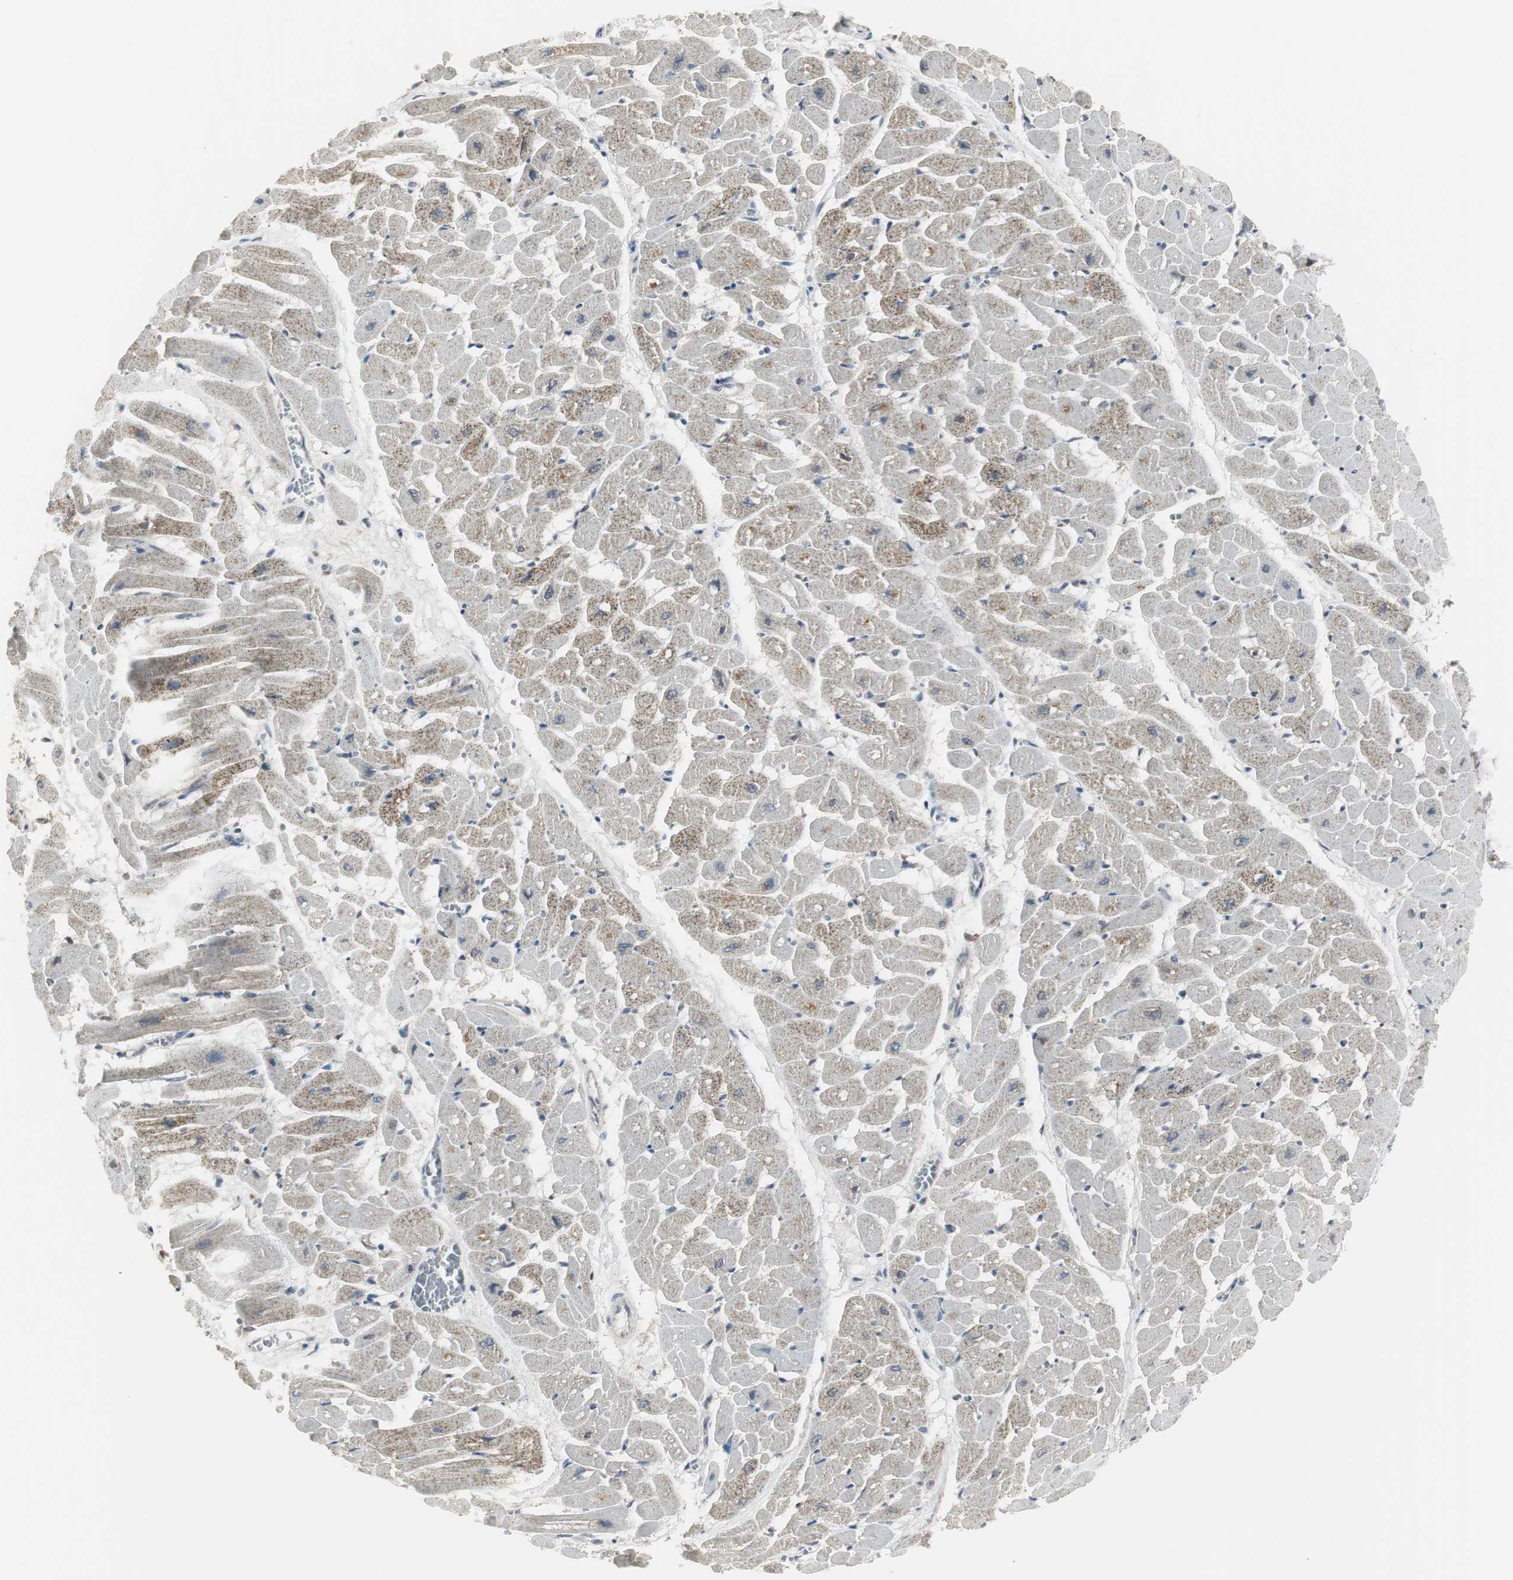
{"staining": {"intensity": "moderate", "quantity": "<25%", "location": "cytoplasmic/membranous"}, "tissue": "heart muscle", "cell_type": "Cardiomyocytes", "image_type": "normal", "snomed": [{"axis": "morphology", "description": "Normal tissue, NOS"}, {"axis": "topography", "description": "Heart"}], "caption": "This is an image of immunohistochemistry (IHC) staining of benign heart muscle, which shows moderate staining in the cytoplasmic/membranous of cardiomyocytes.", "gene": "PLIN3", "patient": {"sex": "male", "age": 45}}